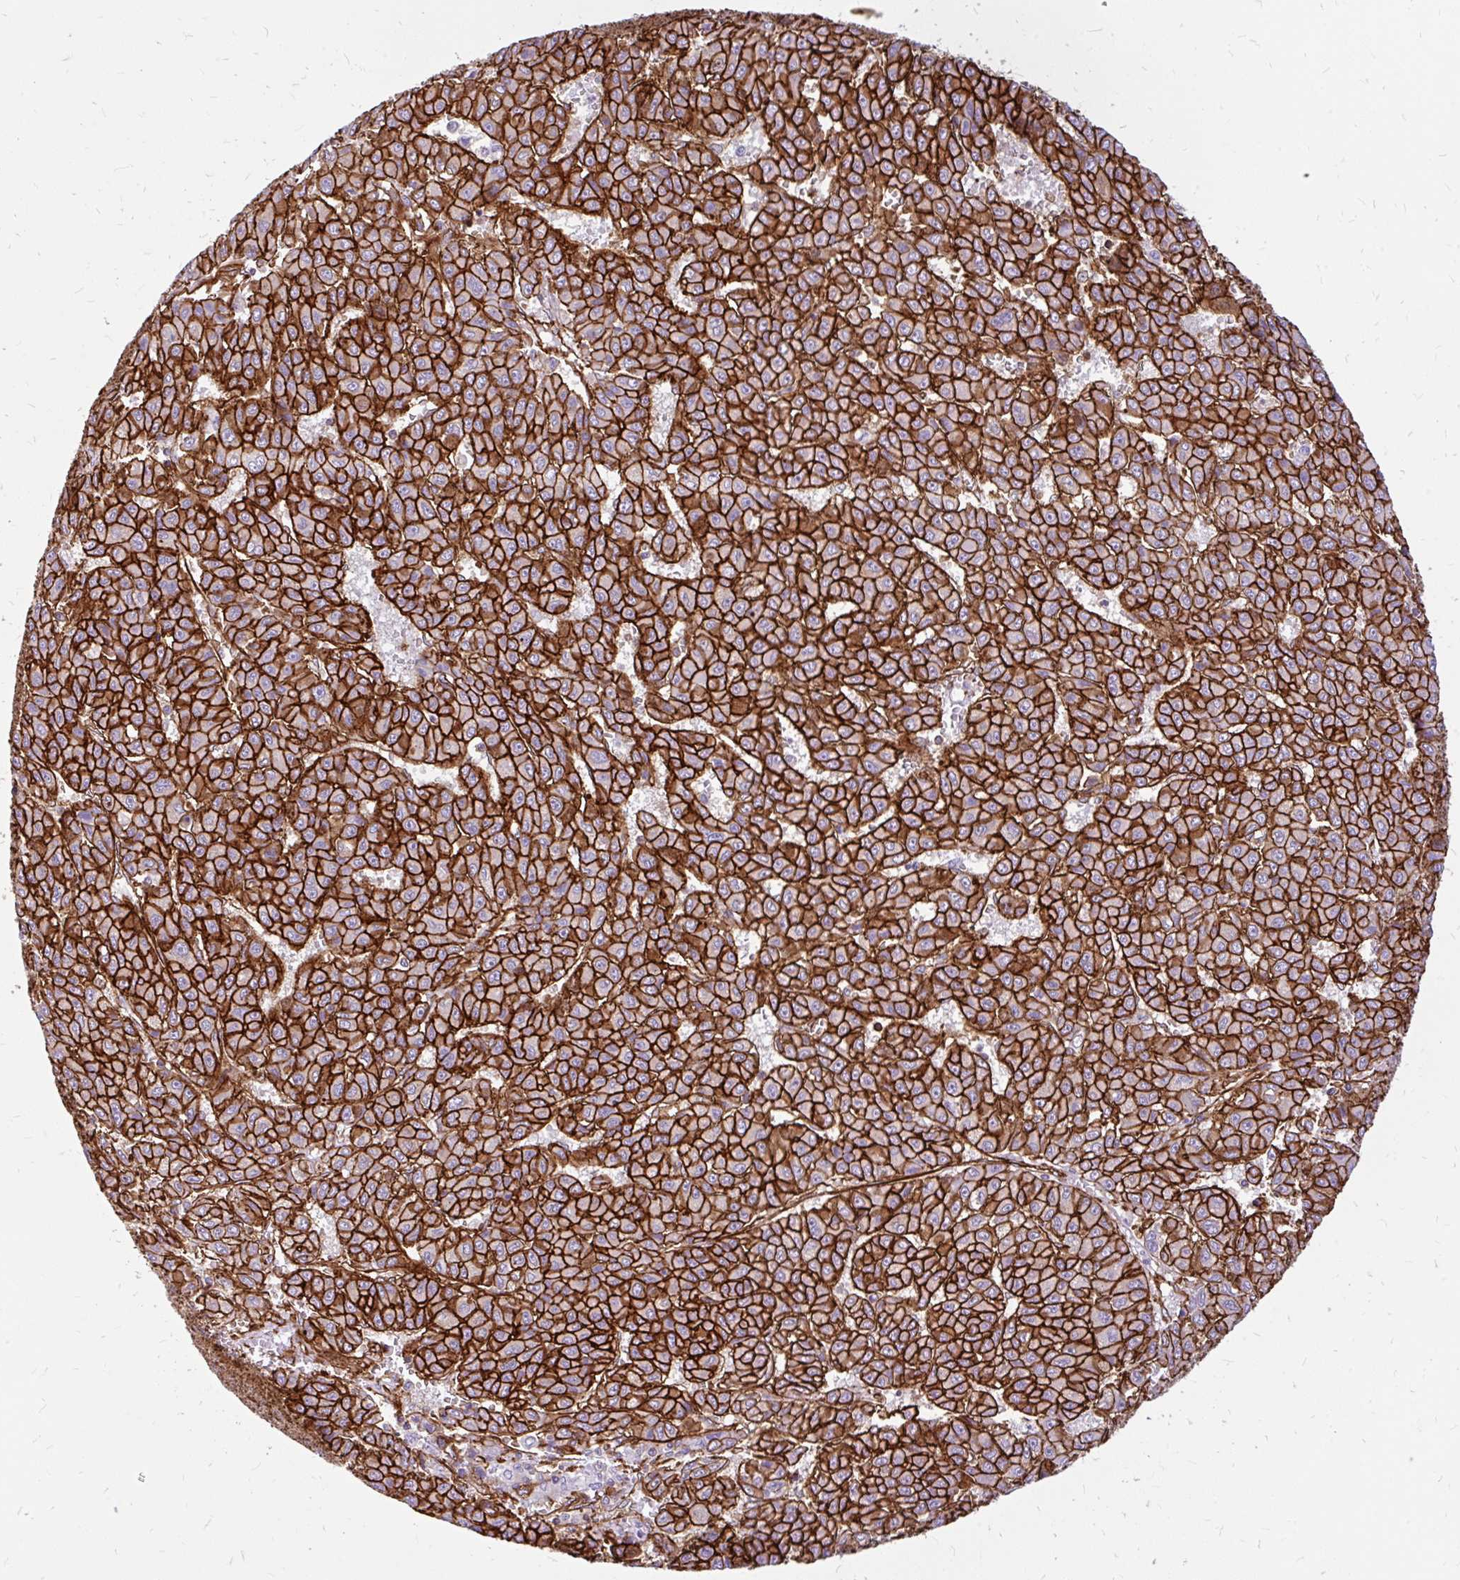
{"staining": {"intensity": "strong", "quantity": ">75%", "location": "cytoplasmic/membranous"}, "tissue": "liver cancer", "cell_type": "Tumor cells", "image_type": "cancer", "snomed": [{"axis": "morphology", "description": "Carcinoma, Hepatocellular, NOS"}, {"axis": "topography", "description": "Liver"}], "caption": "Hepatocellular carcinoma (liver) stained for a protein (brown) displays strong cytoplasmic/membranous positive positivity in about >75% of tumor cells.", "gene": "MAP1LC3B", "patient": {"sex": "male", "age": 70}}